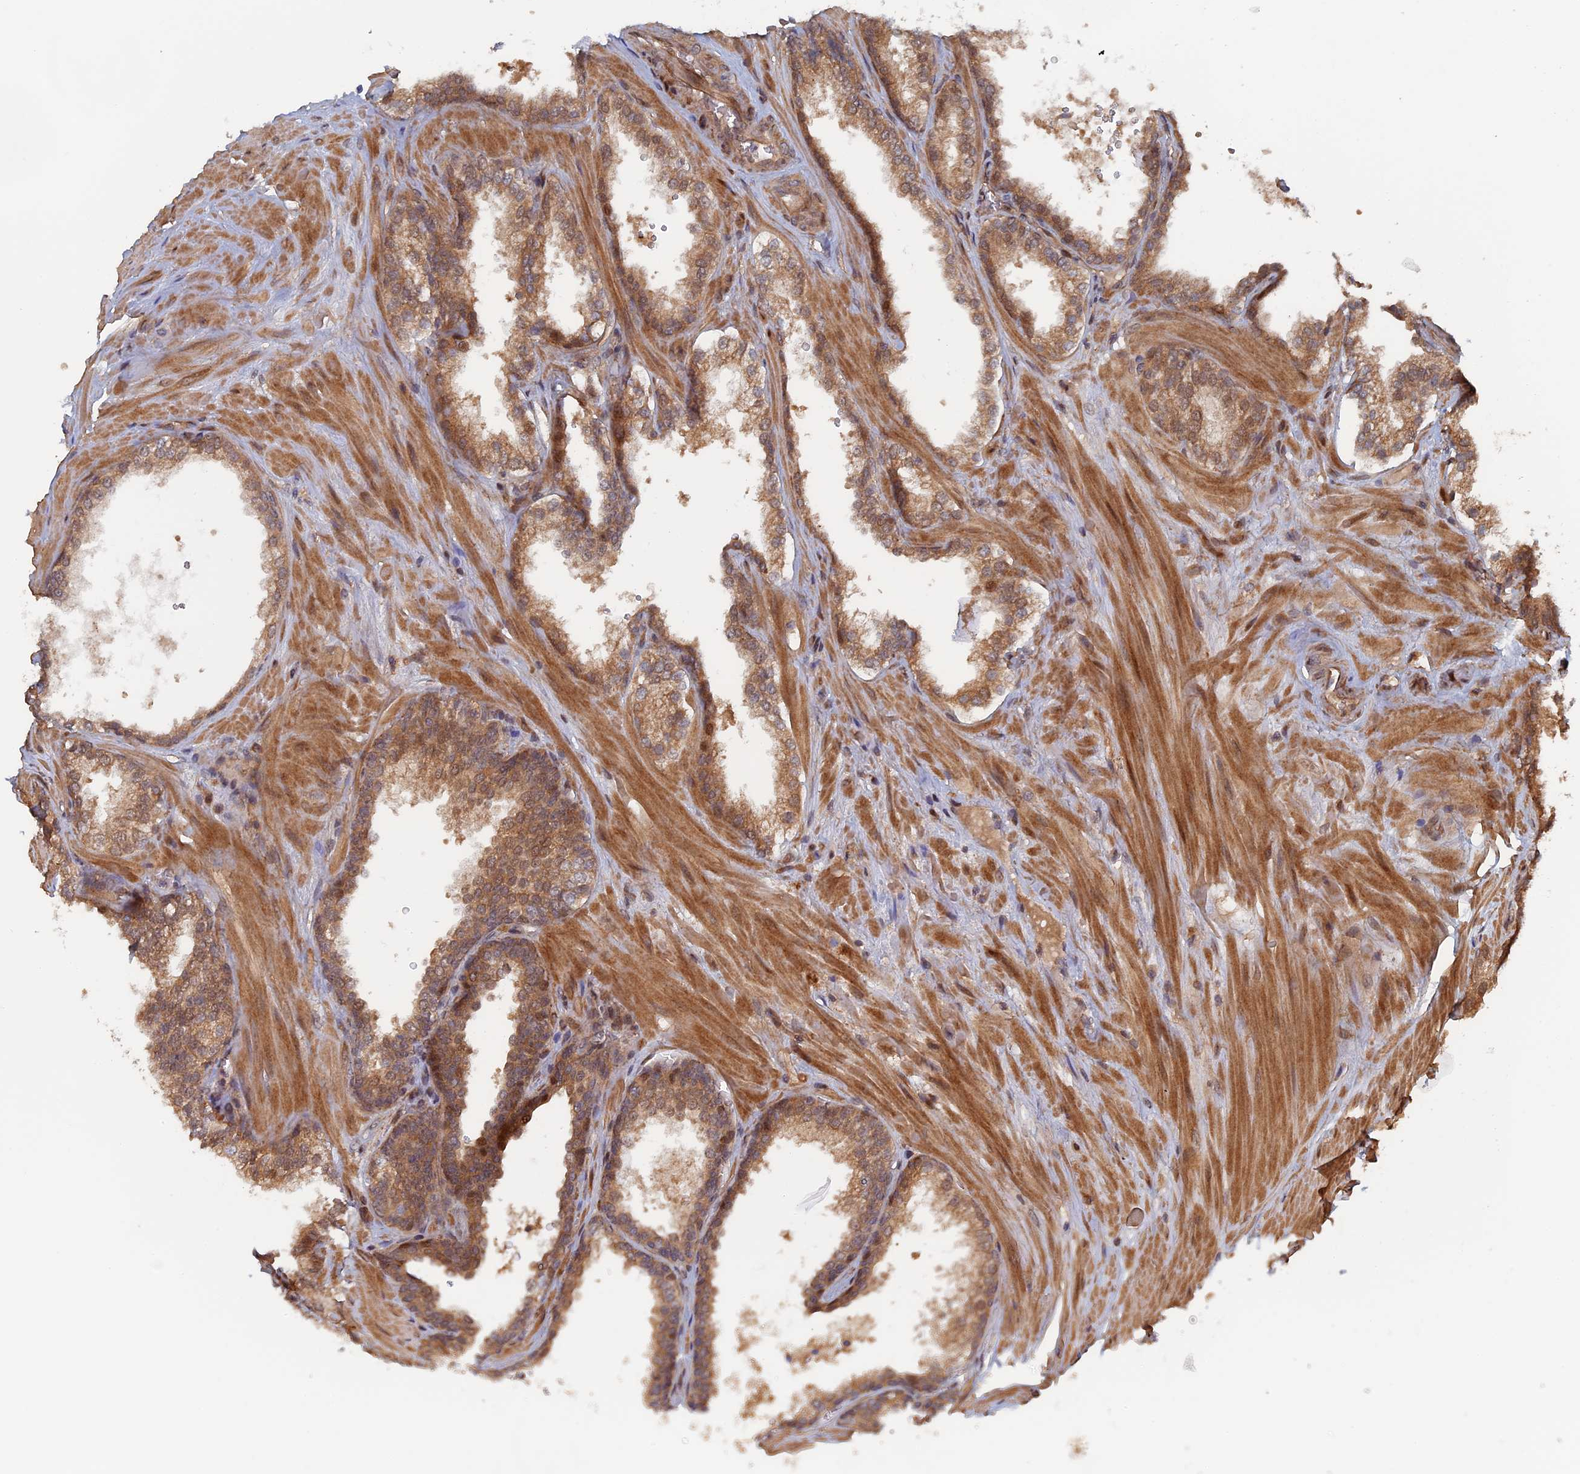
{"staining": {"intensity": "moderate", "quantity": ">75%", "location": "cytoplasmic/membranous,nuclear"}, "tissue": "prostate cancer", "cell_type": "Tumor cells", "image_type": "cancer", "snomed": [{"axis": "morphology", "description": "Adenocarcinoma, High grade"}, {"axis": "topography", "description": "Prostate"}], "caption": "Prostate adenocarcinoma (high-grade) tissue exhibits moderate cytoplasmic/membranous and nuclear staining in approximately >75% of tumor cells (Brightfield microscopy of DAB IHC at high magnification).", "gene": "ELOVL6", "patient": {"sex": "male", "age": 63}}